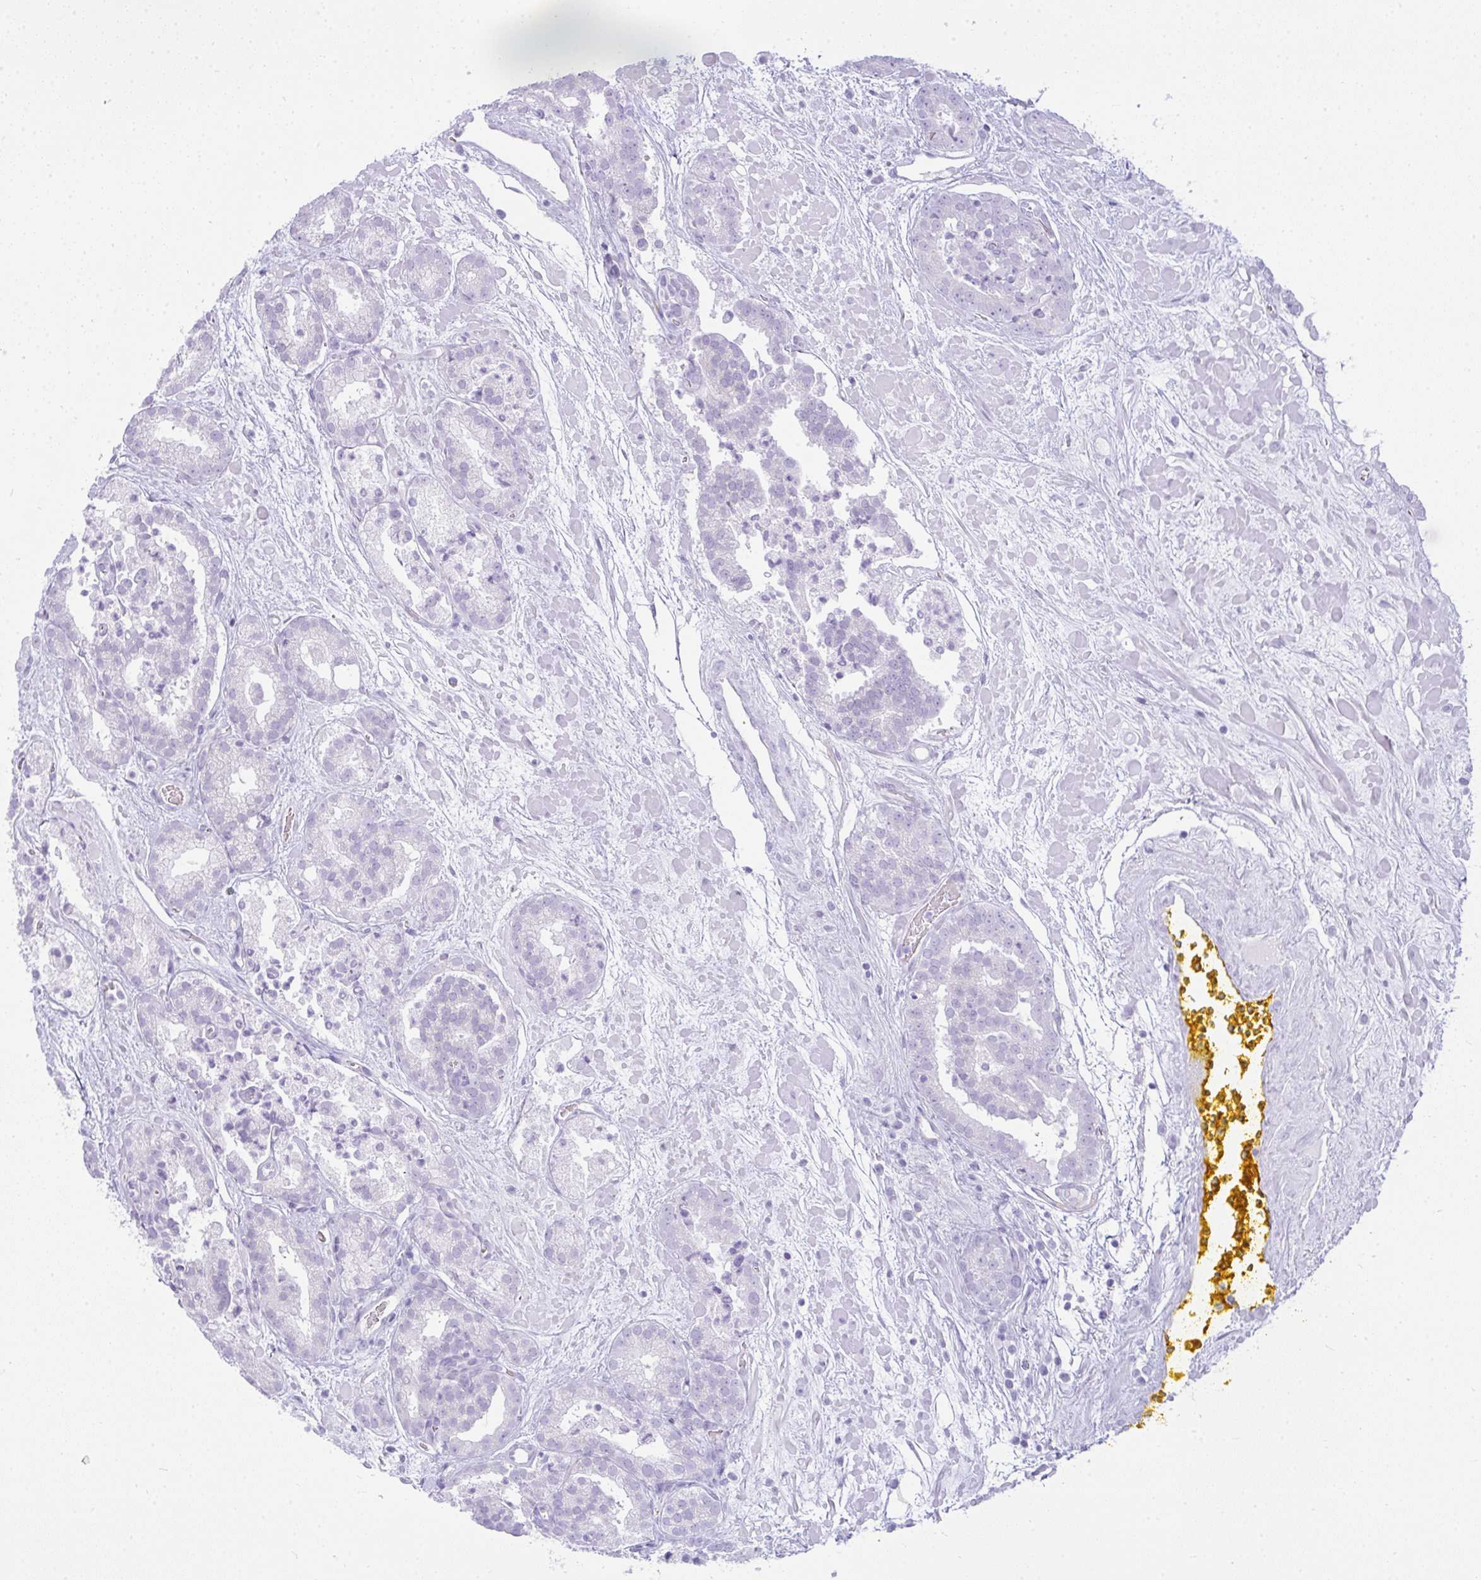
{"staining": {"intensity": "negative", "quantity": "none", "location": "none"}, "tissue": "prostate cancer", "cell_type": "Tumor cells", "image_type": "cancer", "snomed": [{"axis": "morphology", "description": "Adenocarcinoma, High grade"}, {"axis": "topography", "description": "Prostate"}], "caption": "High power microscopy micrograph of an immunohistochemistry (IHC) image of prostate cancer, revealing no significant staining in tumor cells. (Immunohistochemistry, brightfield microscopy, high magnification).", "gene": "RASL10A", "patient": {"sex": "male", "age": 66}}